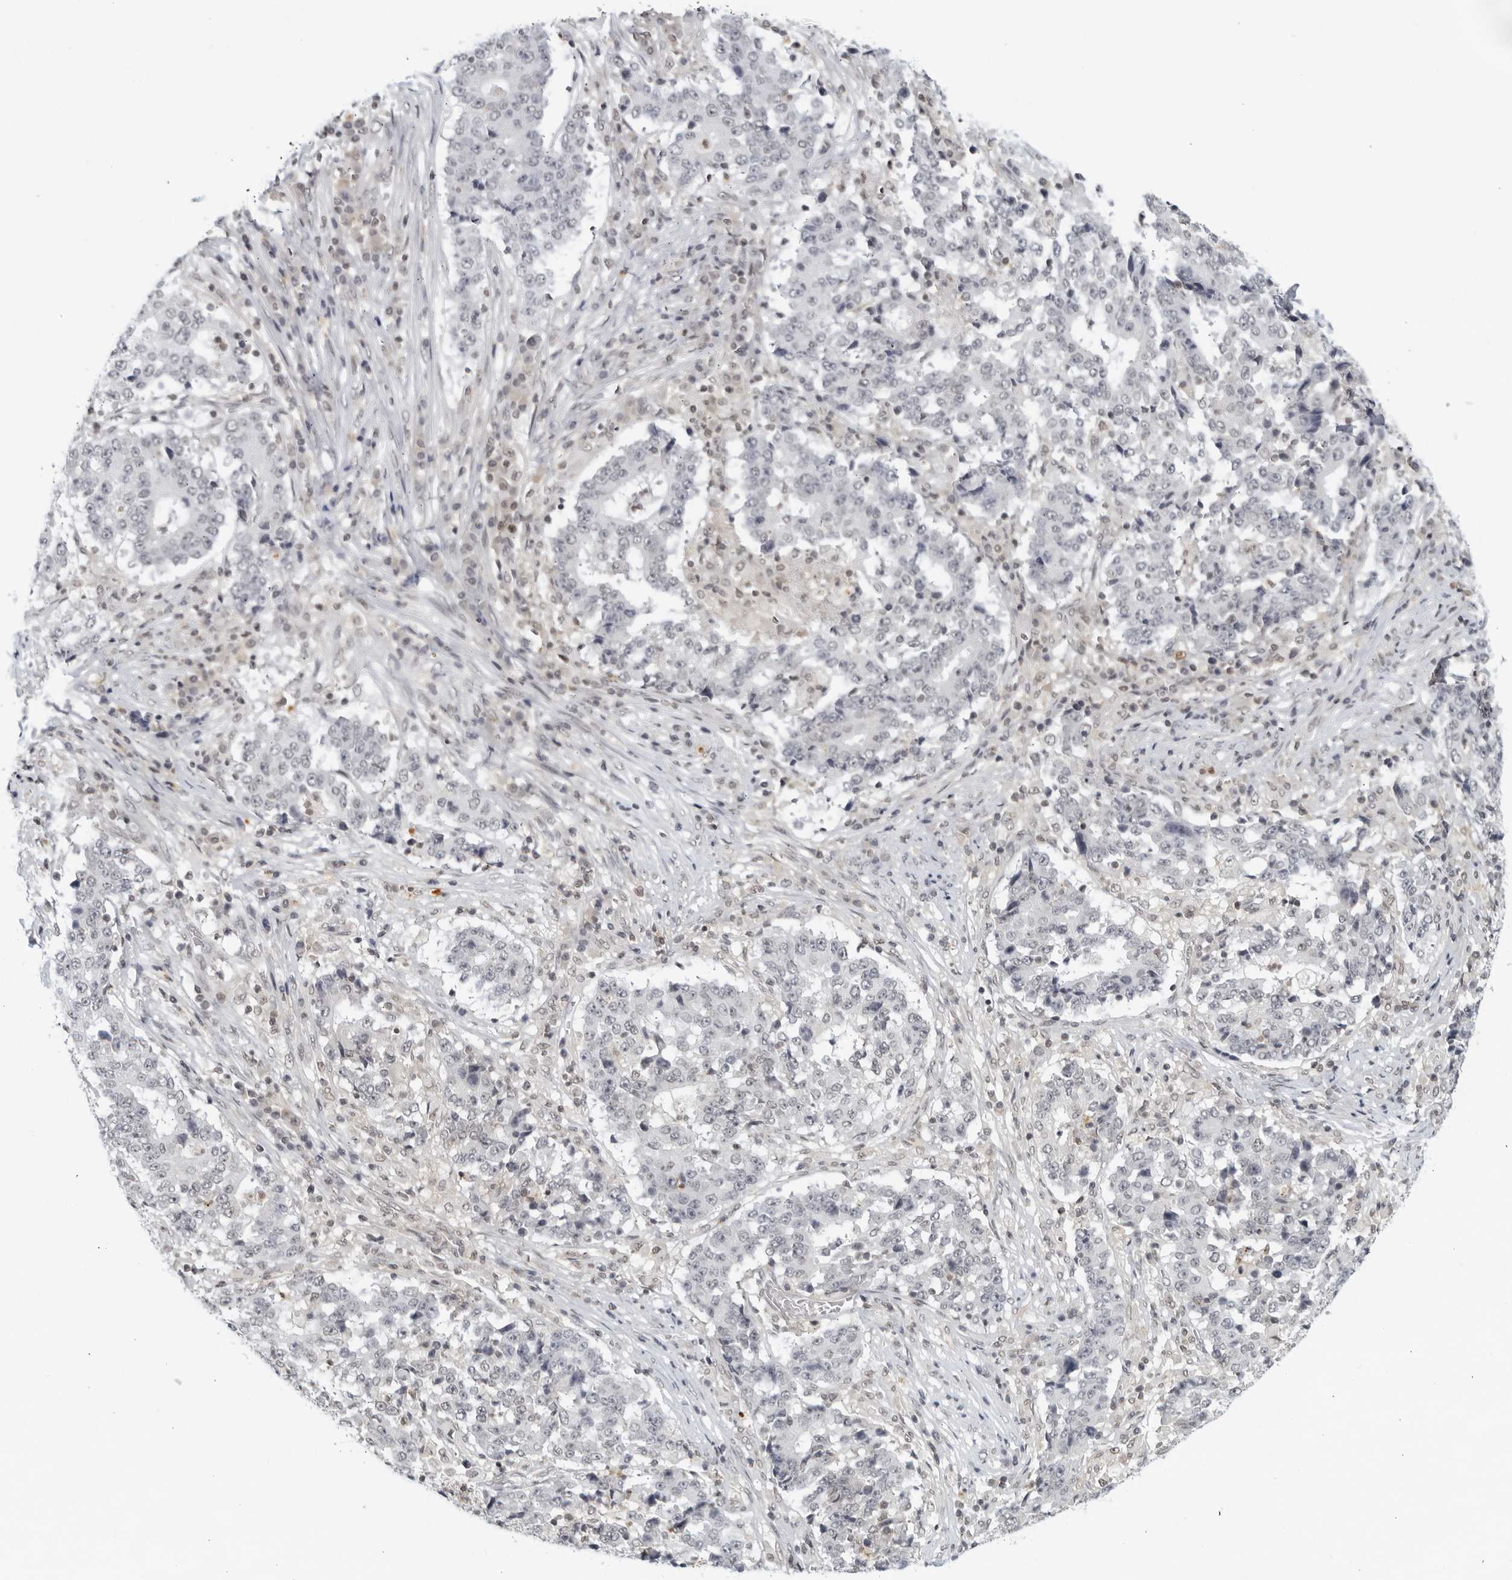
{"staining": {"intensity": "negative", "quantity": "none", "location": "none"}, "tissue": "stomach cancer", "cell_type": "Tumor cells", "image_type": "cancer", "snomed": [{"axis": "morphology", "description": "Adenocarcinoma, NOS"}, {"axis": "topography", "description": "Stomach"}], "caption": "An image of human adenocarcinoma (stomach) is negative for staining in tumor cells.", "gene": "CC2D1B", "patient": {"sex": "male", "age": 59}}